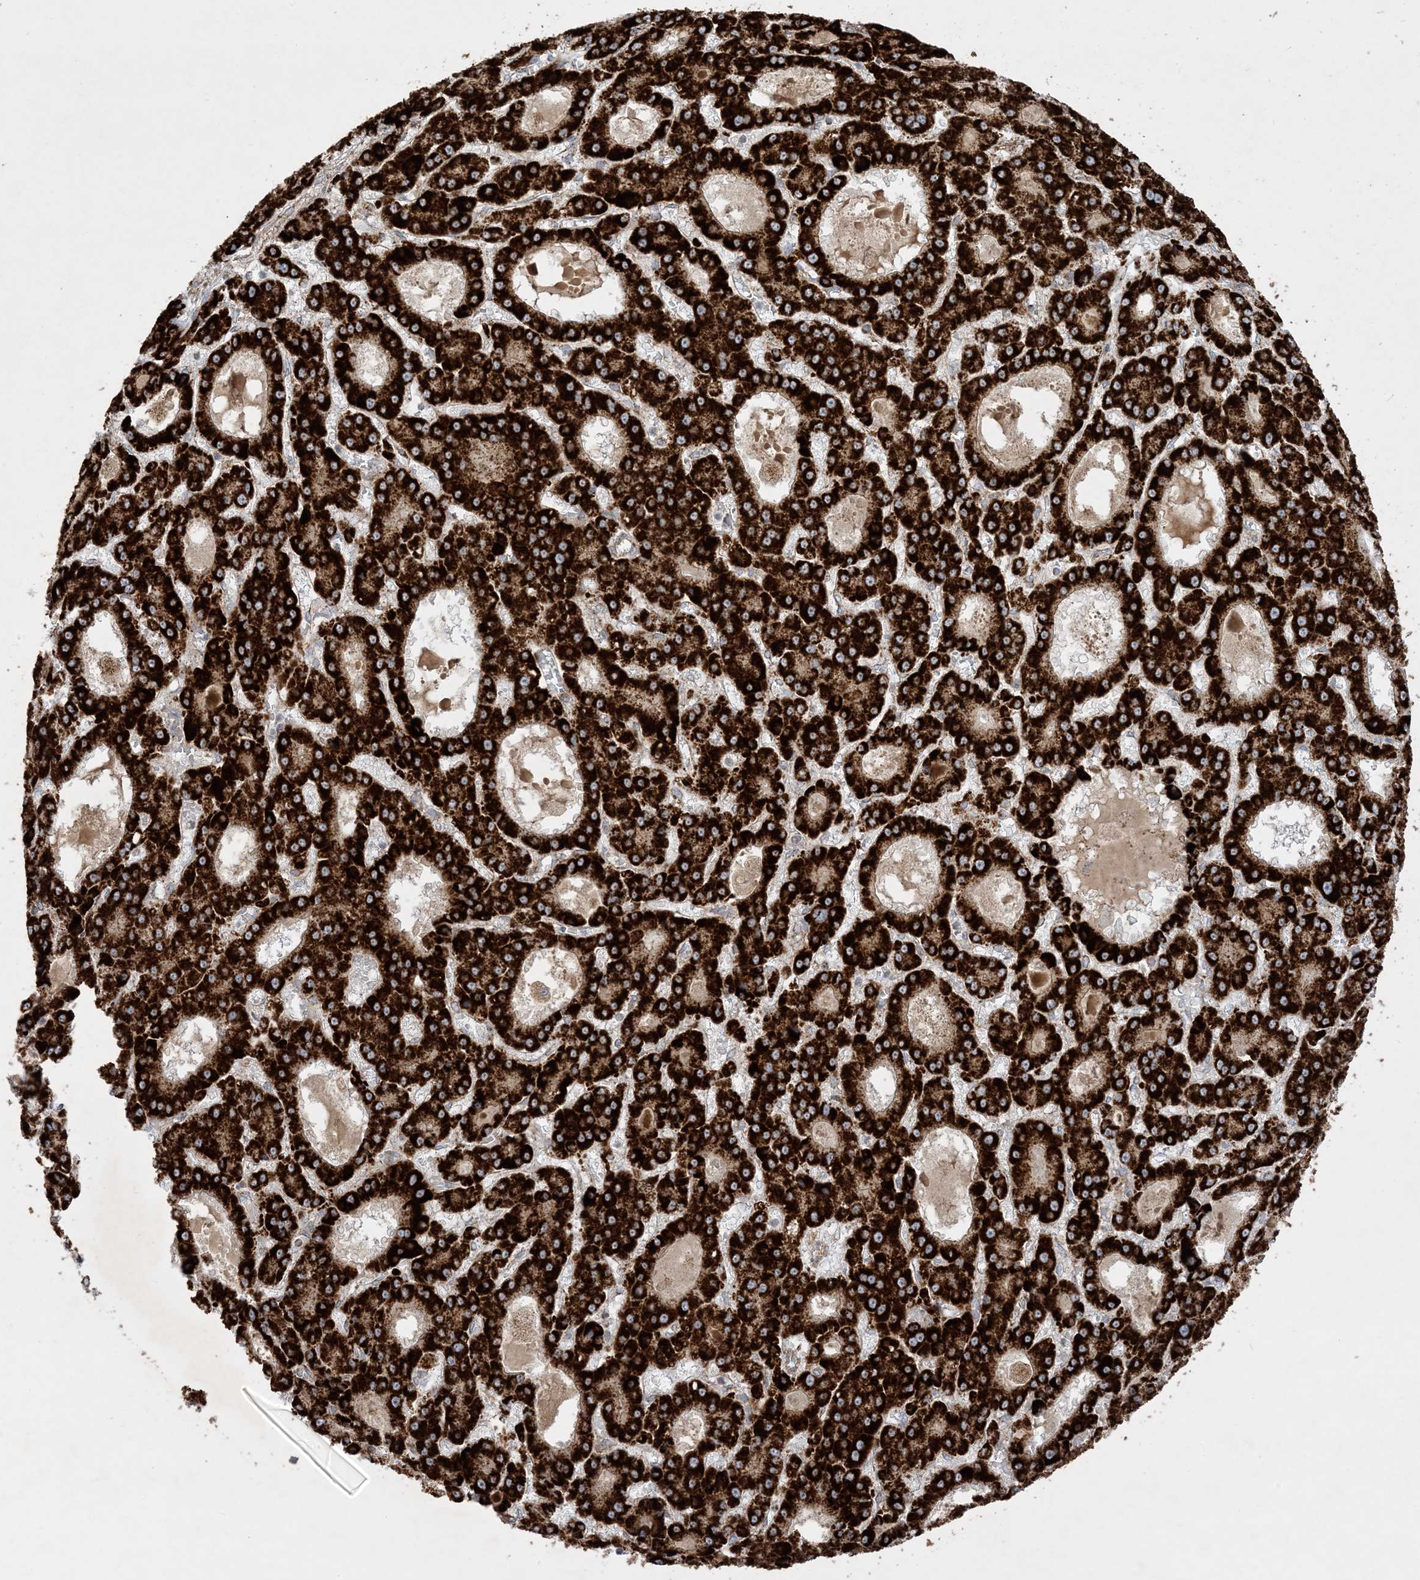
{"staining": {"intensity": "strong", "quantity": ">75%", "location": "cytoplasmic/membranous"}, "tissue": "liver cancer", "cell_type": "Tumor cells", "image_type": "cancer", "snomed": [{"axis": "morphology", "description": "Carcinoma, Hepatocellular, NOS"}, {"axis": "topography", "description": "Liver"}], "caption": "Human liver cancer stained for a protein (brown) displays strong cytoplasmic/membranous positive positivity in approximately >75% of tumor cells.", "gene": "NDUFAF3", "patient": {"sex": "male", "age": 70}}